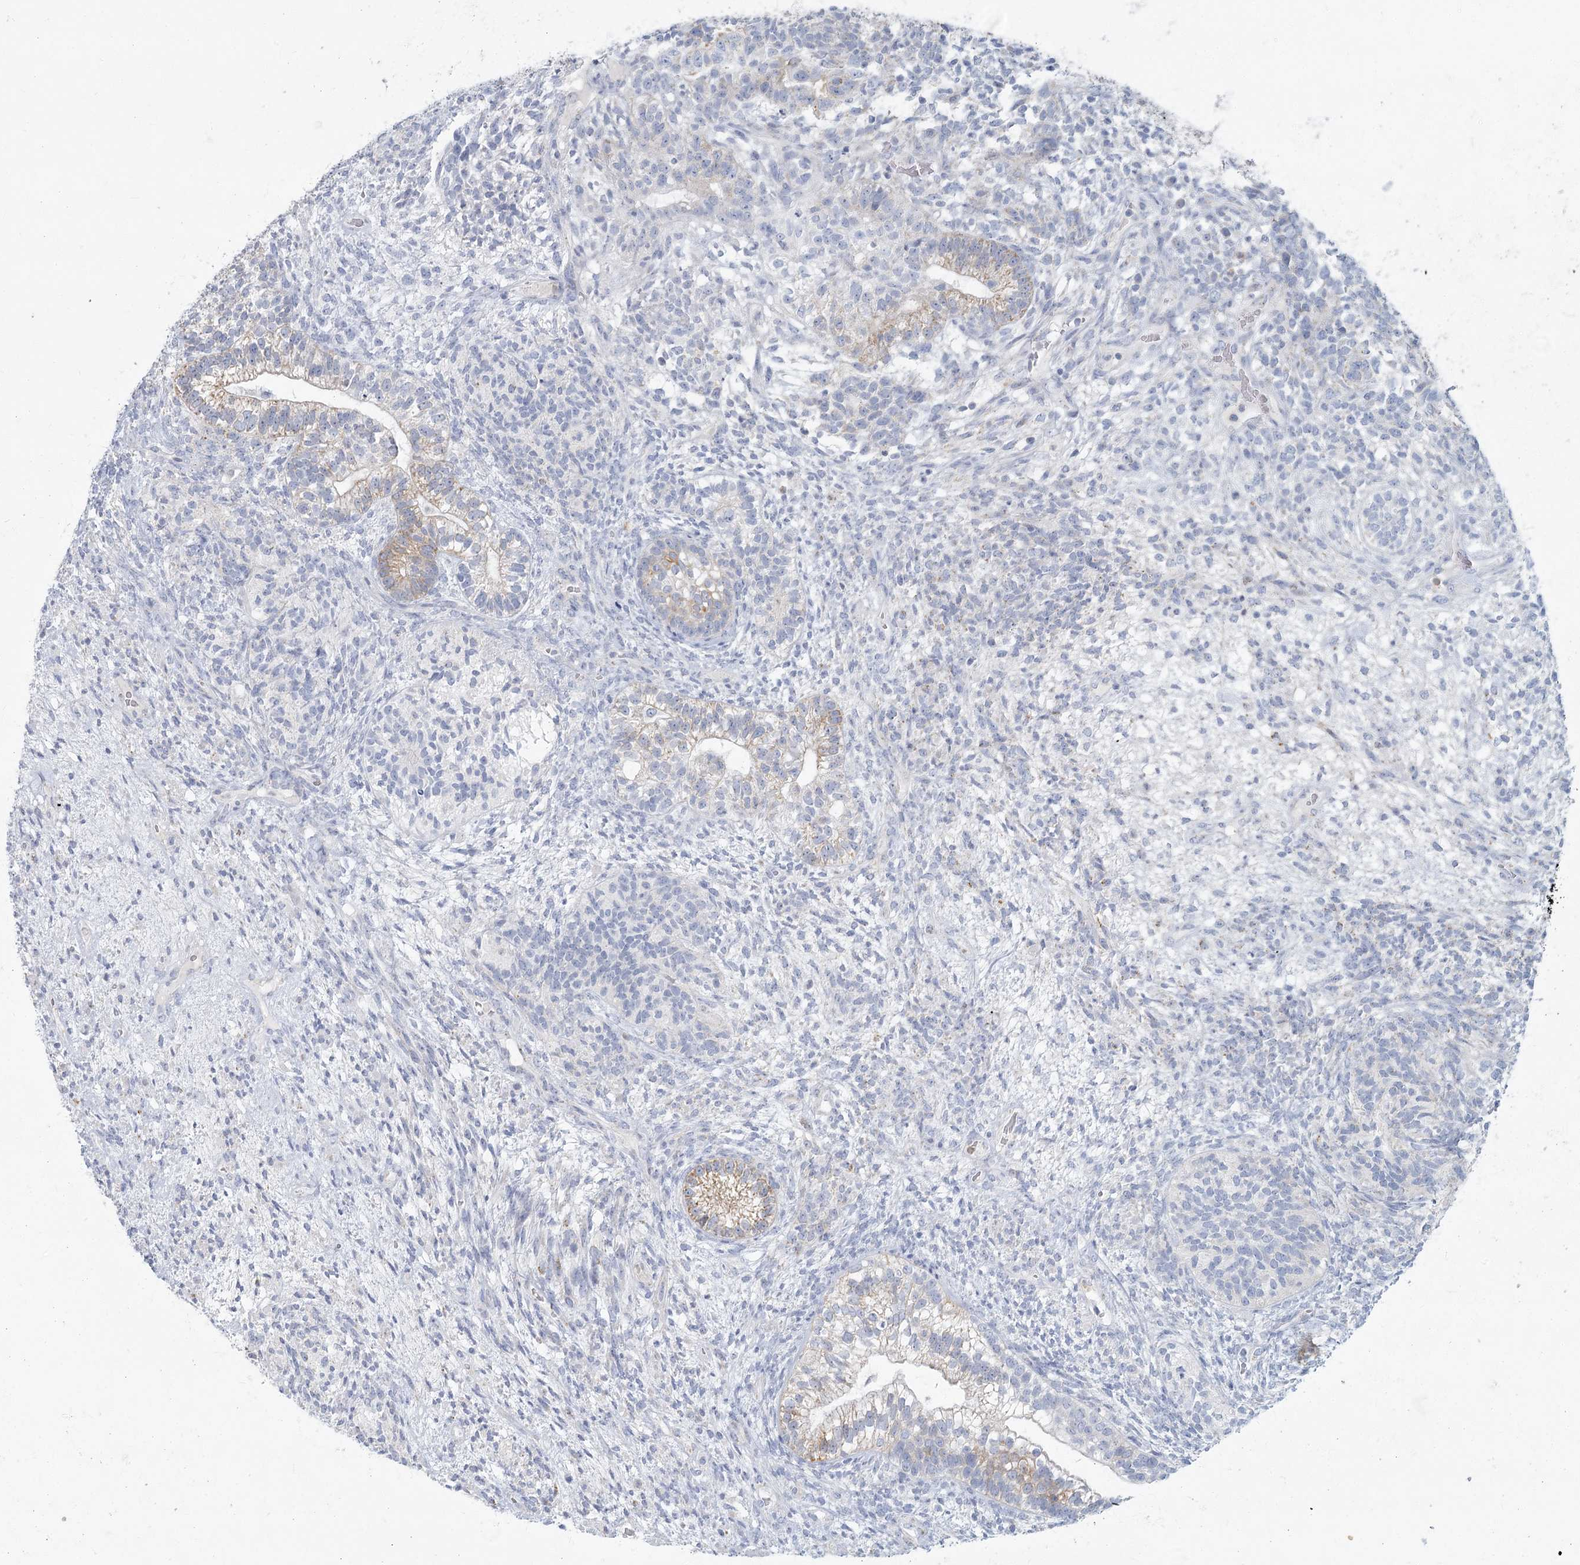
{"staining": {"intensity": "moderate", "quantity": "<25%", "location": "cytoplasmic/membranous"}, "tissue": "testis cancer", "cell_type": "Tumor cells", "image_type": "cancer", "snomed": [{"axis": "morphology", "description": "Seminoma, NOS"}, {"axis": "morphology", "description": "Carcinoma, Embryonal, NOS"}, {"axis": "topography", "description": "Testis"}], "caption": "The micrograph exhibits a brown stain indicating the presence of a protein in the cytoplasmic/membranous of tumor cells in testis cancer (embryonal carcinoma).", "gene": "FAM110C", "patient": {"sex": "male", "age": 28}}